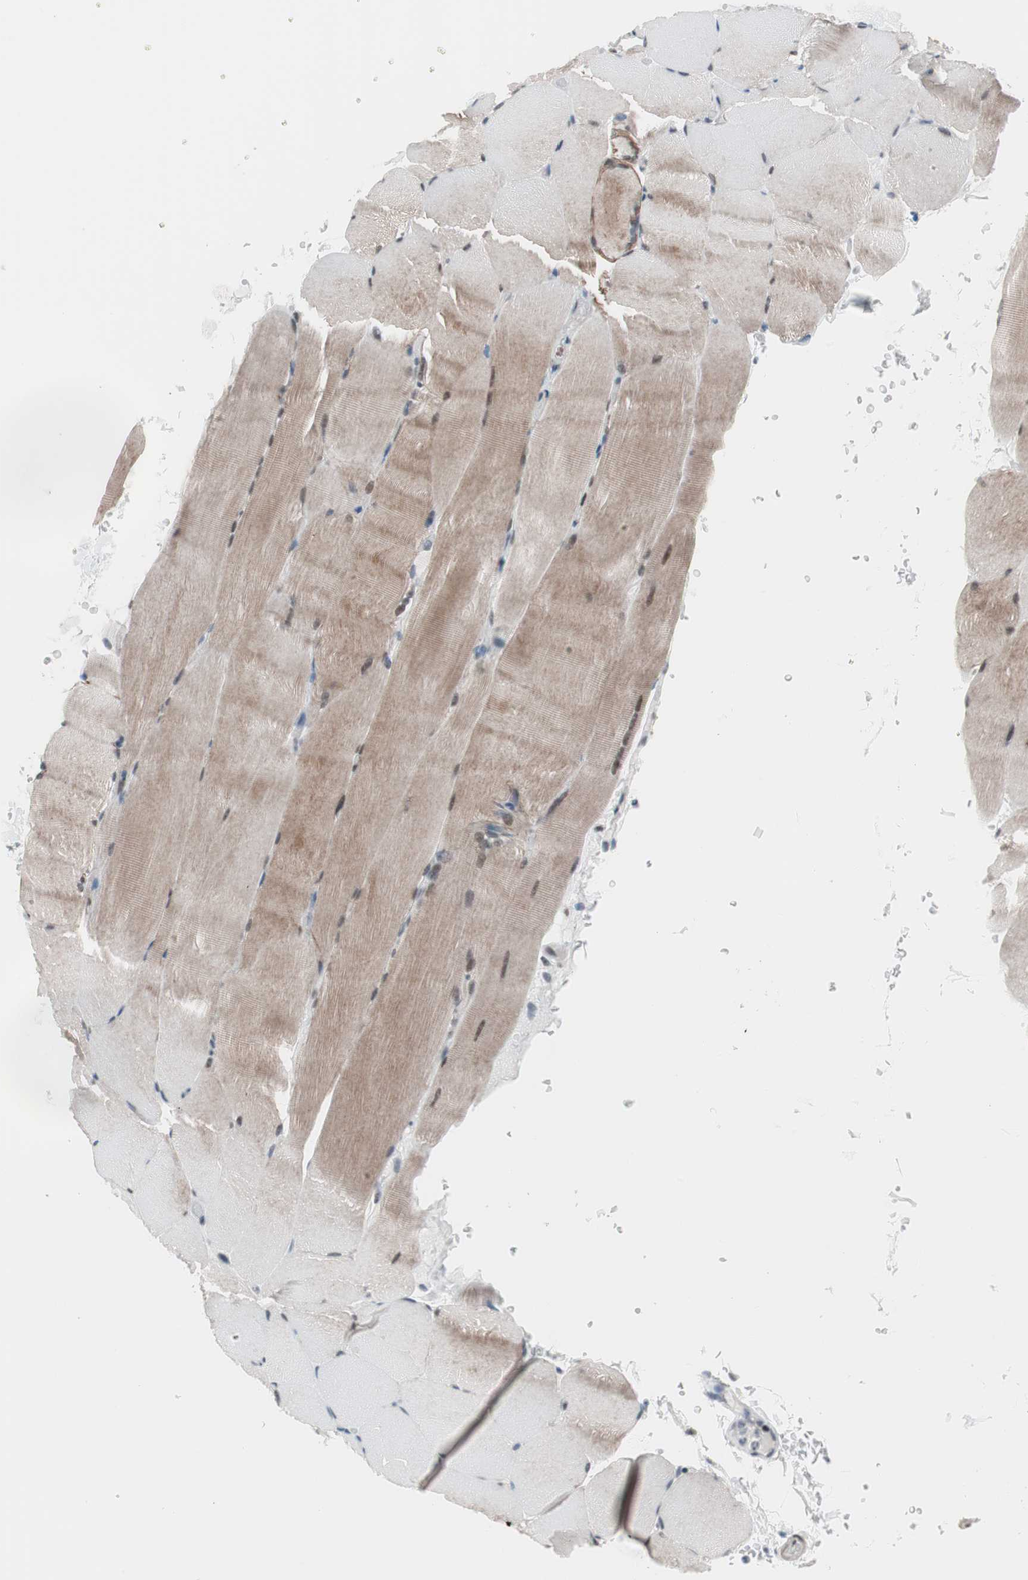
{"staining": {"intensity": "moderate", "quantity": "25%-75%", "location": "cytoplasmic/membranous"}, "tissue": "skeletal muscle", "cell_type": "Myocytes", "image_type": "normal", "snomed": [{"axis": "morphology", "description": "Normal tissue, NOS"}, {"axis": "topography", "description": "Skeletal muscle"}, {"axis": "topography", "description": "Parathyroid gland"}], "caption": "Myocytes reveal moderate cytoplasmic/membranous expression in about 25%-75% of cells in normal skeletal muscle.", "gene": "ARID1A", "patient": {"sex": "female", "age": 37}}